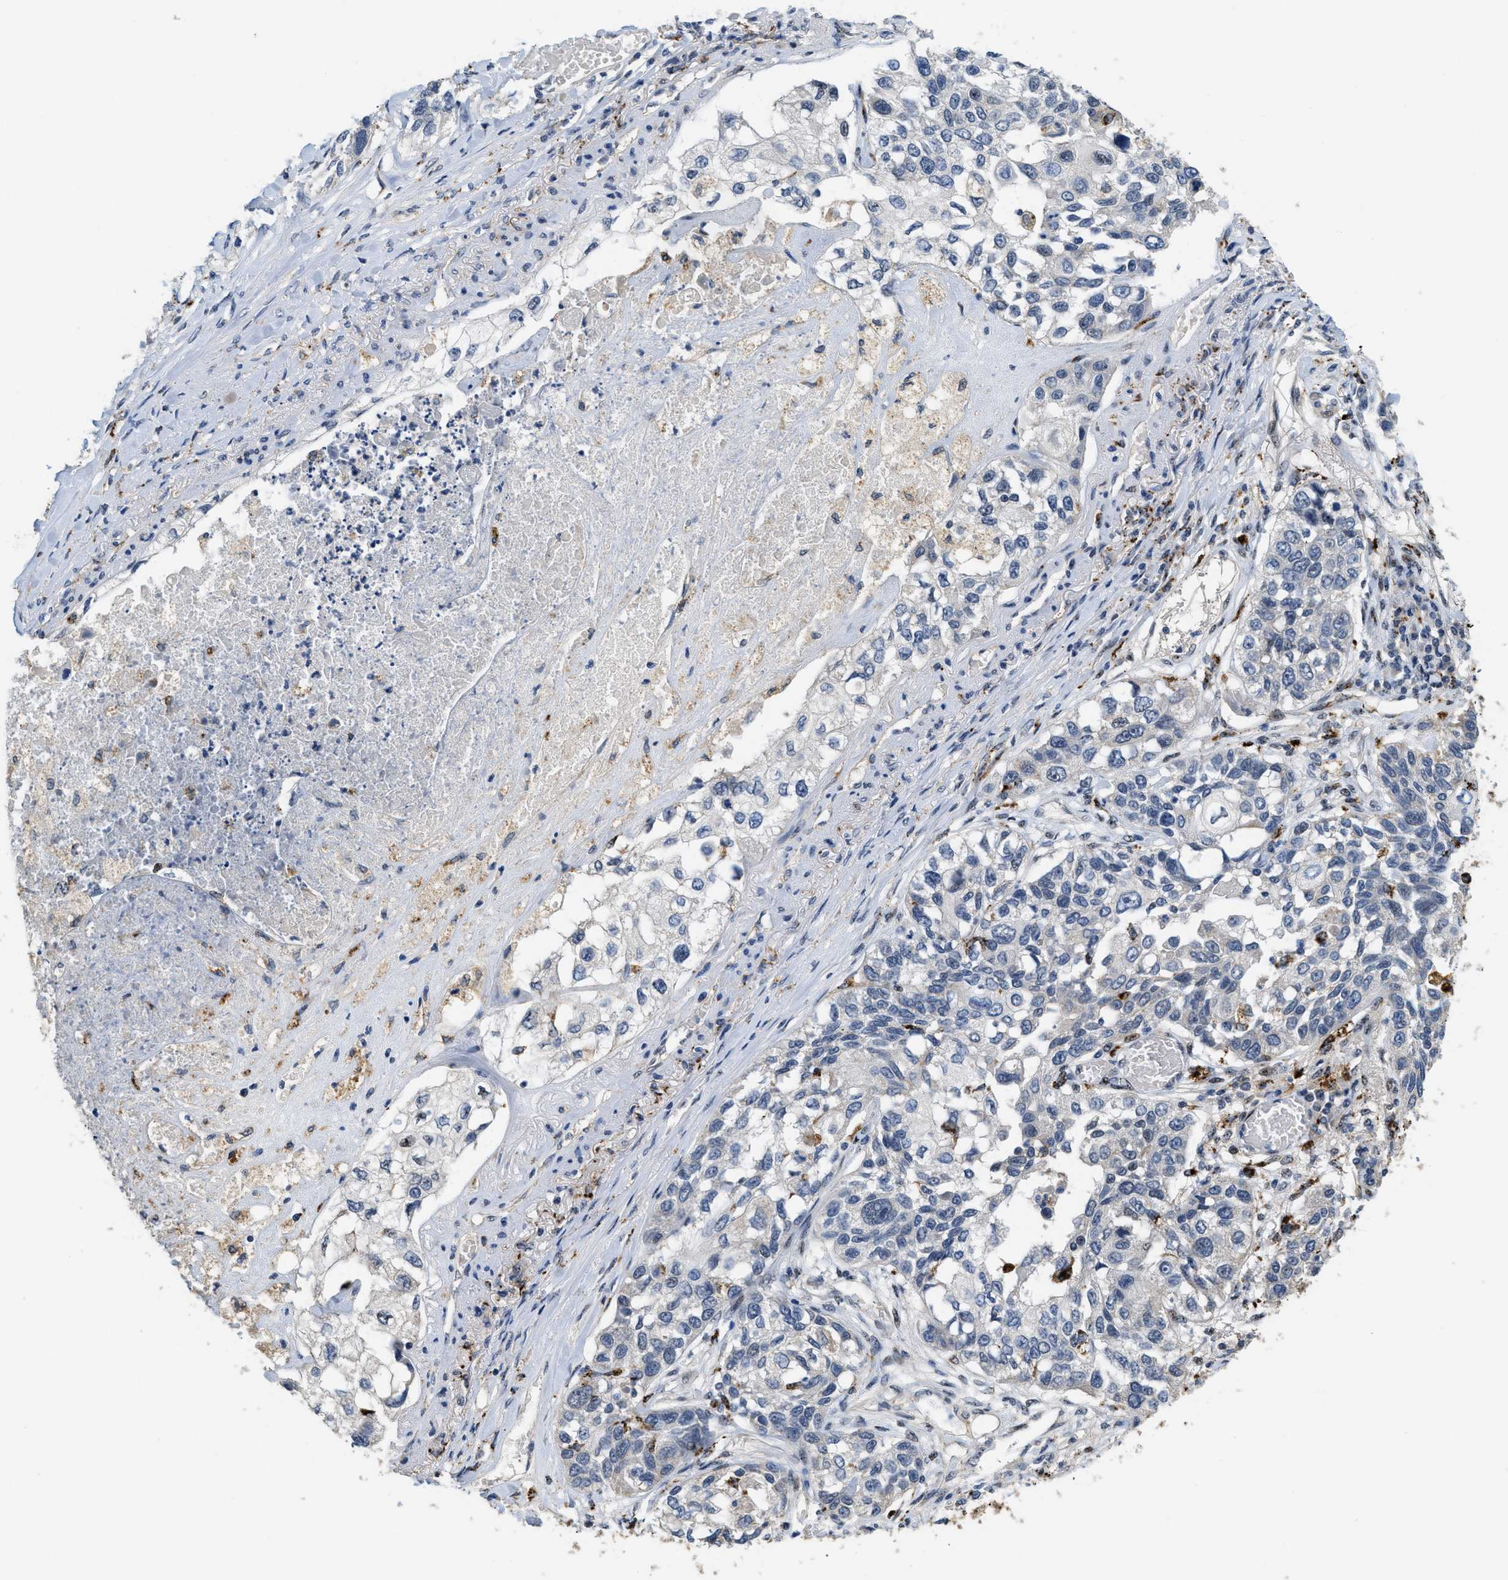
{"staining": {"intensity": "negative", "quantity": "none", "location": "none"}, "tissue": "lung cancer", "cell_type": "Tumor cells", "image_type": "cancer", "snomed": [{"axis": "morphology", "description": "Squamous cell carcinoma, NOS"}, {"axis": "topography", "description": "Lung"}], "caption": "There is no significant positivity in tumor cells of lung cancer (squamous cell carcinoma).", "gene": "BMPR2", "patient": {"sex": "male", "age": 71}}